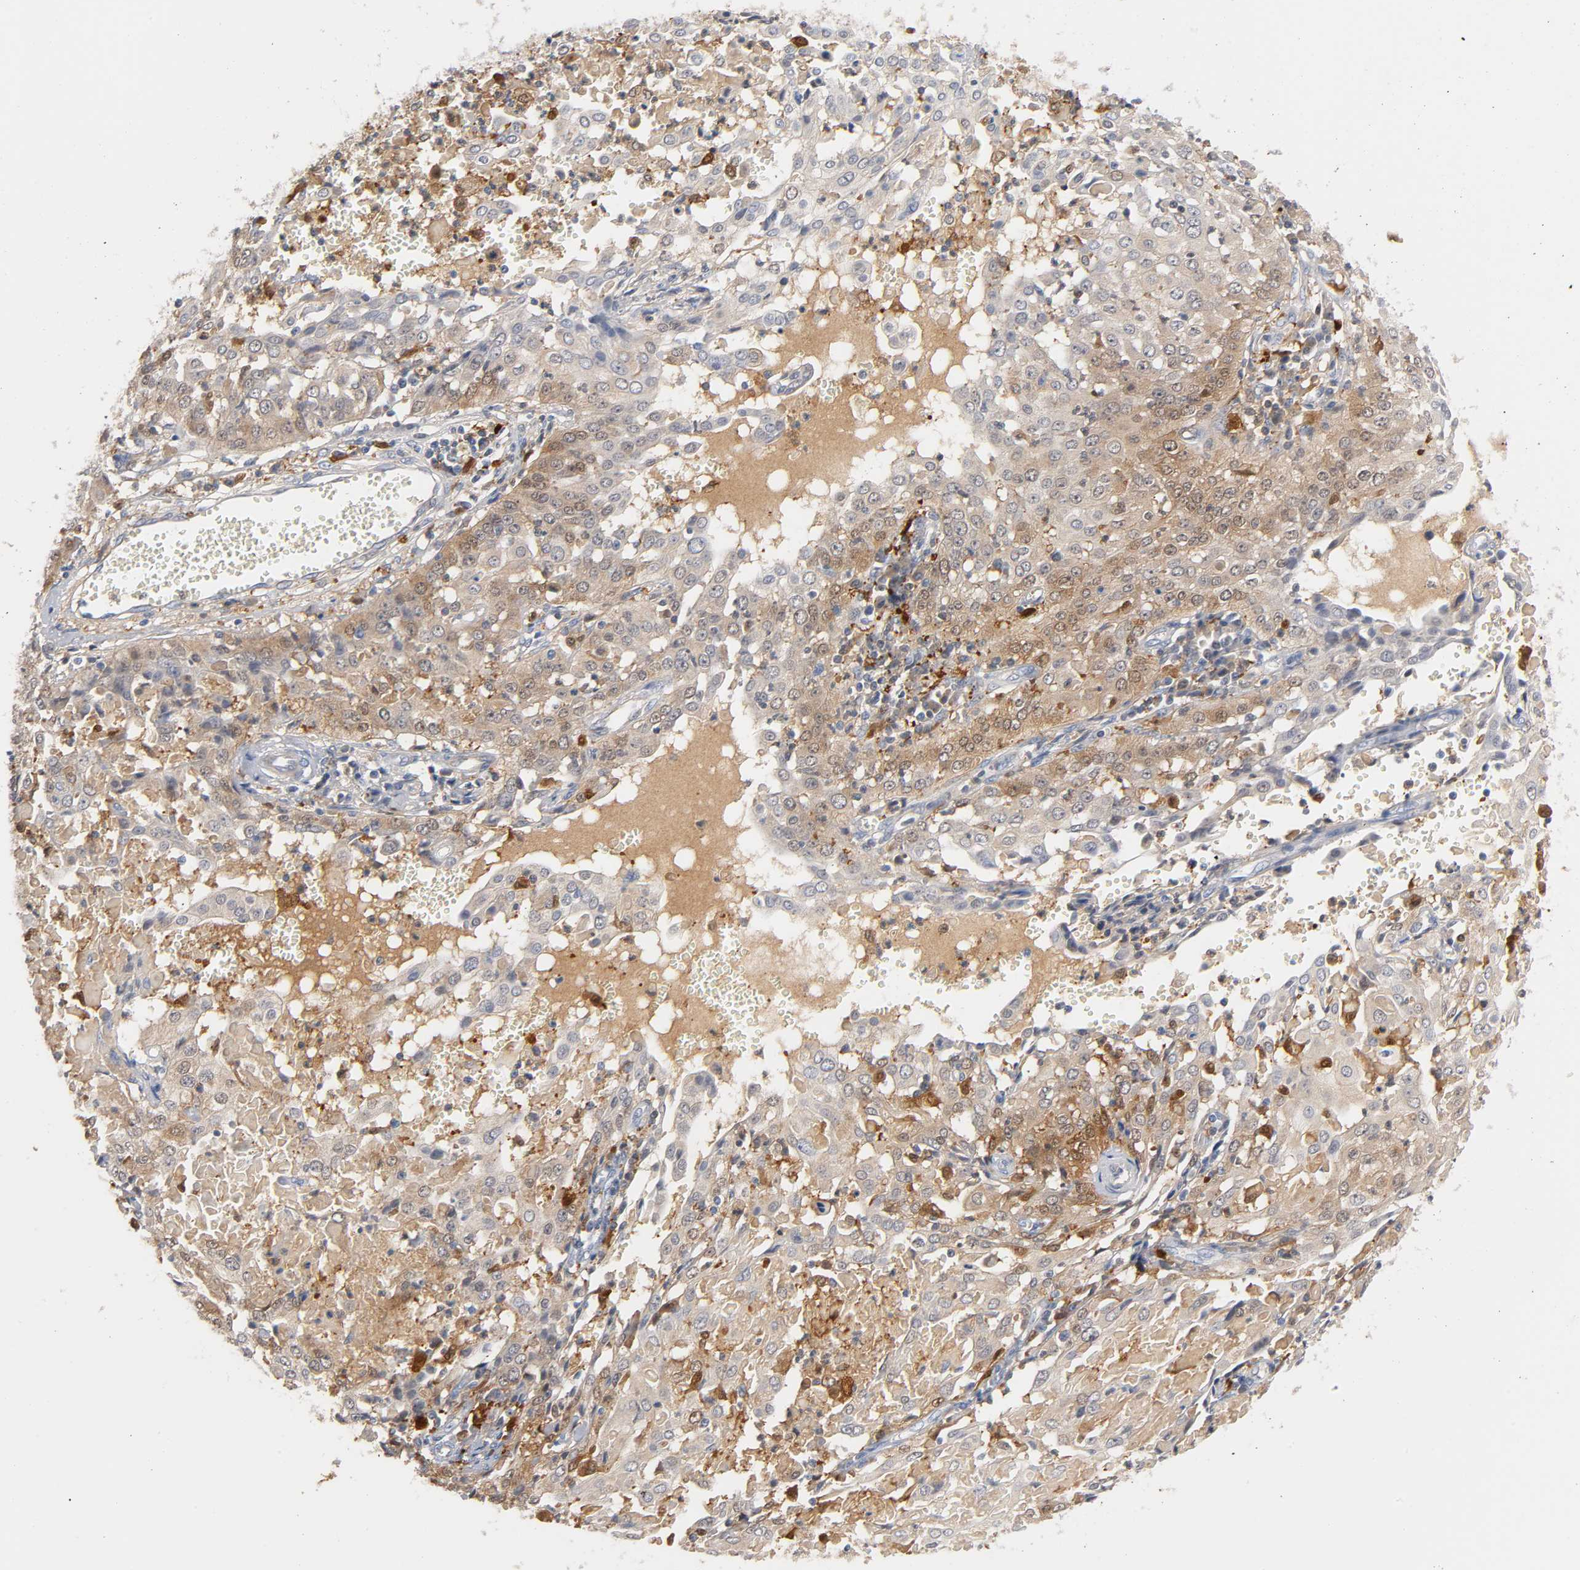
{"staining": {"intensity": "weak", "quantity": ">75%", "location": "cytoplasmic/membranous,nuclear"}, "tissue": "cervical cancer", "cell_type": "Tumor cells", "image_type": "cancer", "snomed": [{"axis": "morphology", "description": "Squamous cell carcinoma, NOS"}, {"axis": "topography", "description": "Cervix"}], "caption": "Cervical cancer stained with a protein marker shows weak staining in tumor cells.", "gene": "IL18", "patient": {"sex": "female", "age": 39}}